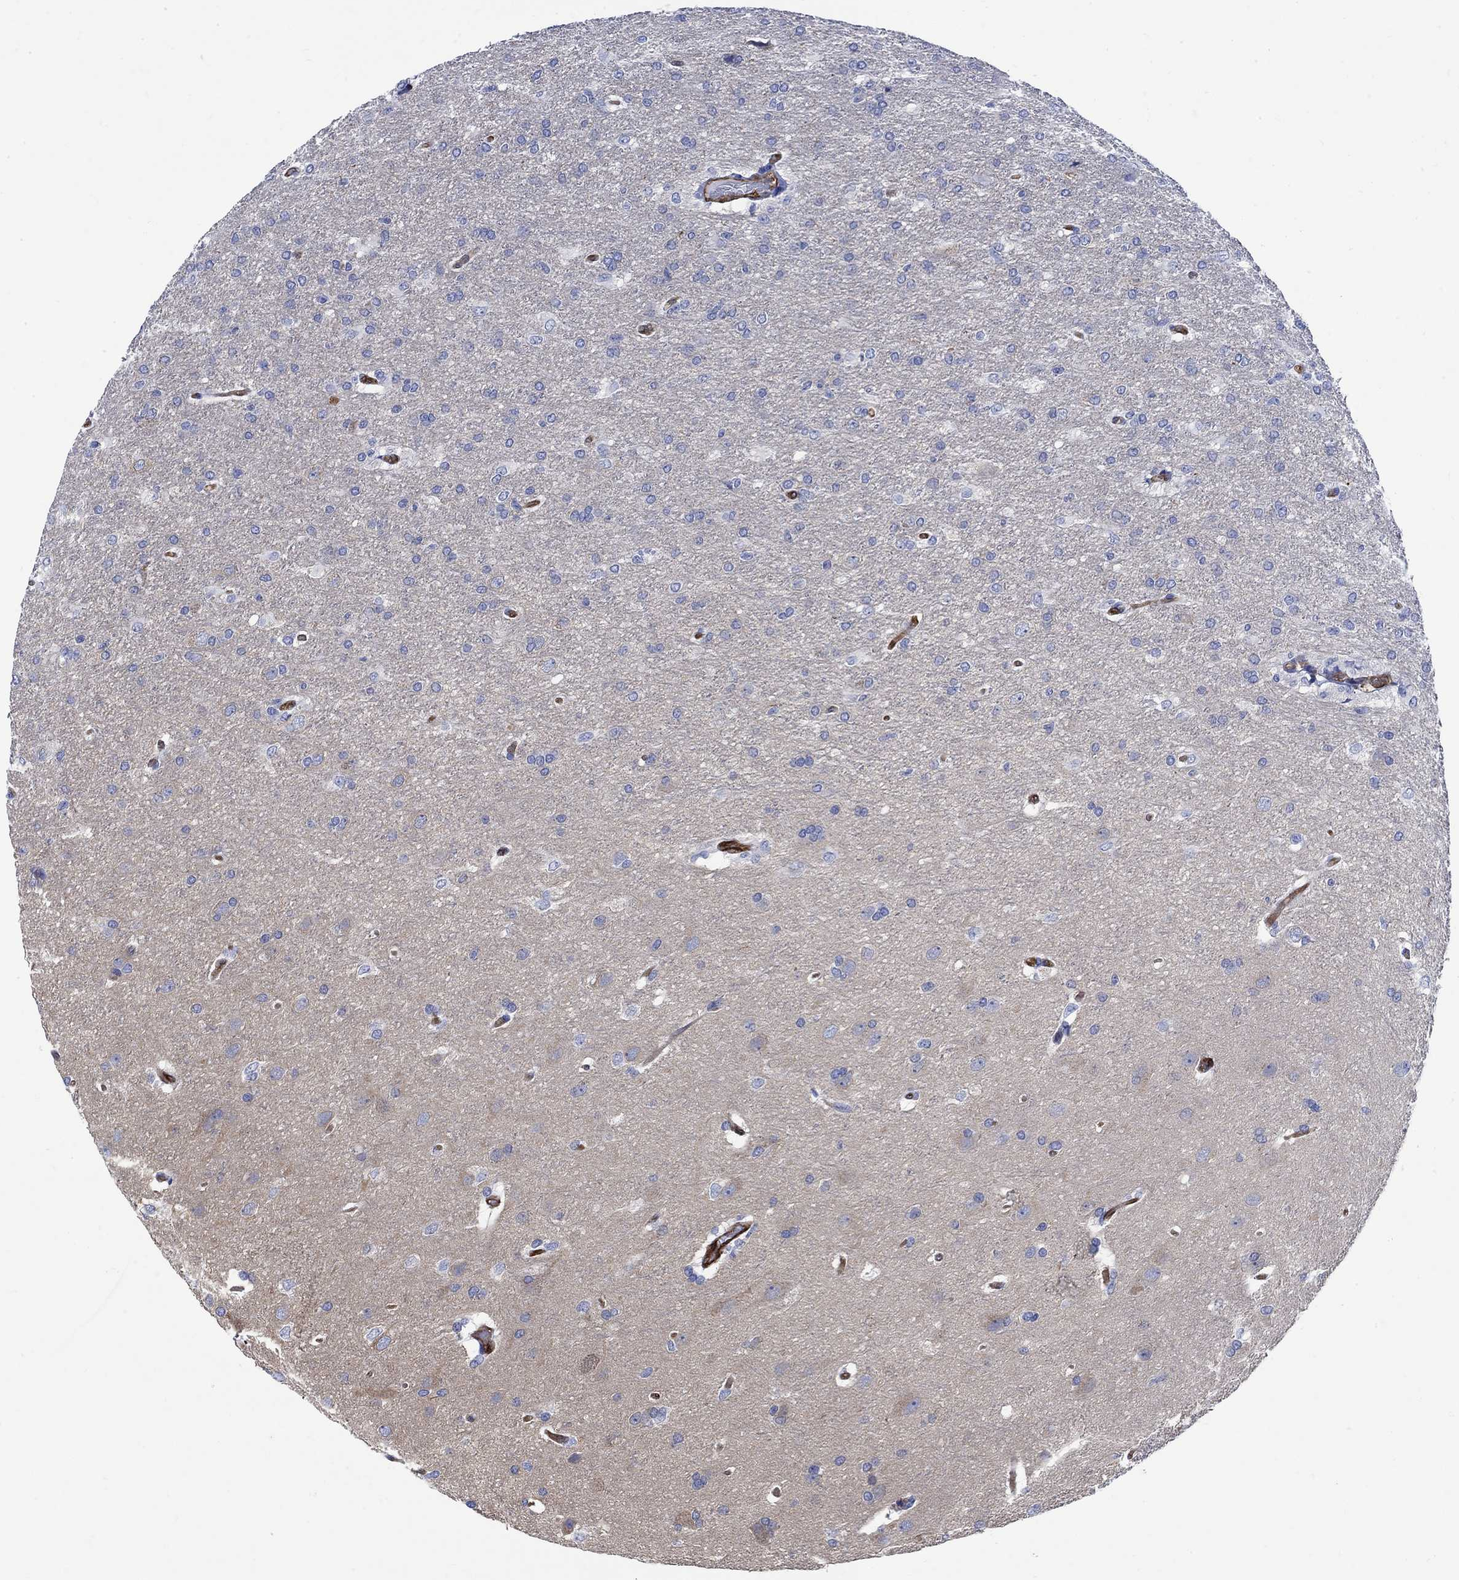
{"staining": {"intensity": "negative", "quantity": "none", "location": "none"}, "tissue": "glioma", "cell_type": "Tumor cells", "image_type": "cancer", "snomed": [{"axis": "morphology", "description": "Glioma, malignant, High grade"}, {"axis": "topography", "description": "Brain"}], "caption": "Tumor cells show no significant protein positivity in malignant glioma (high-grade).", "gene": "TGM2", "patient": {"sex": "male", "age": 68}}